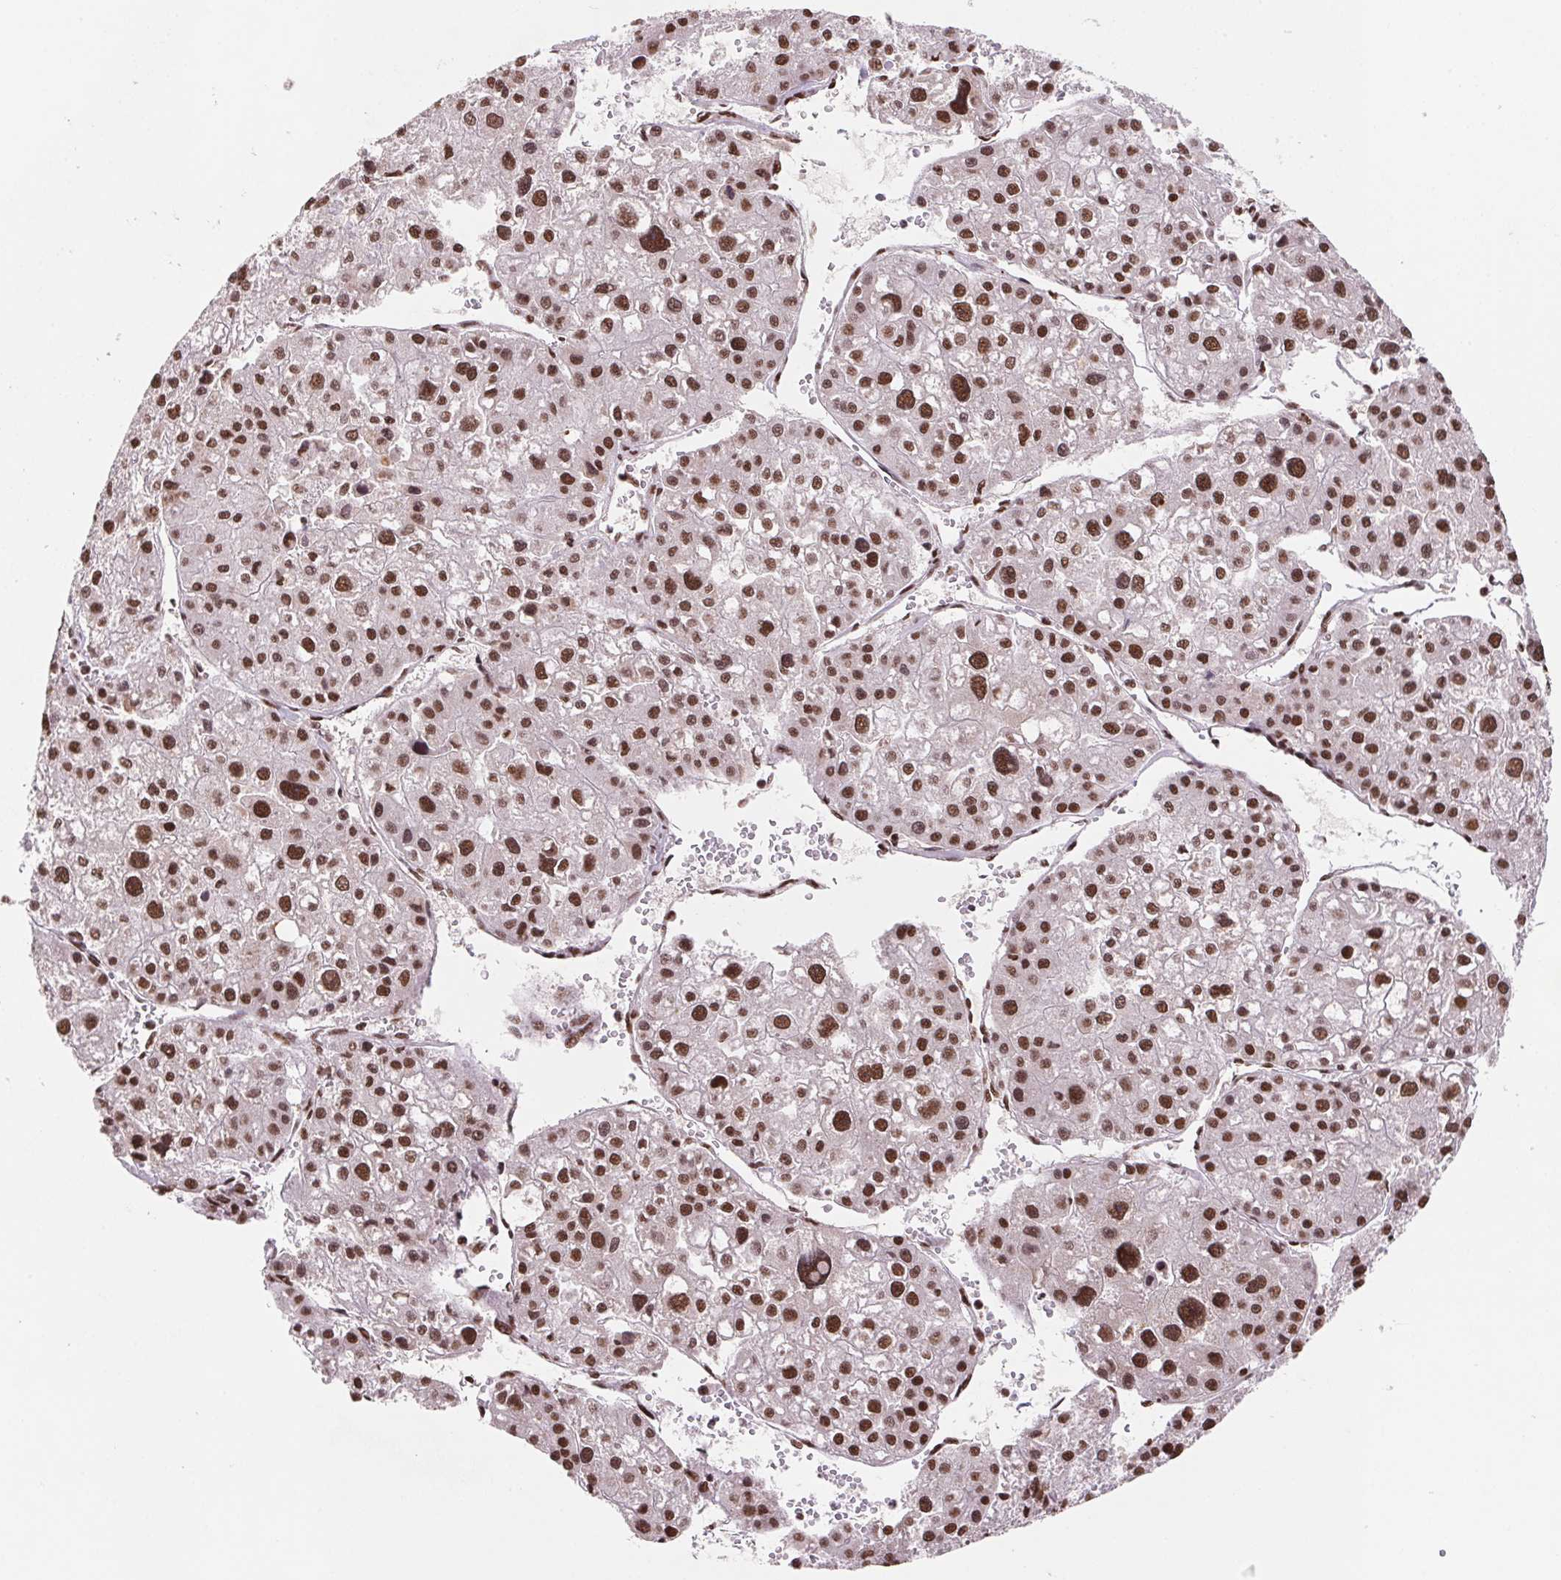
{"staining": {"intensity": "strong", "quantity": ">75%", "location": "nuclear"}, "tissue": "liver cancer", "cell_type": "Tumor cells", "image_type": "cancer", "snomed": [{"axis": "morphology", "description": "Carcinoma, Hepatocellular, NOS"}, {"axis": "topography", "description": "Liver"}], "caption": "Immunohistochemical staining of hepatocellular carcinoma (liver) reveals high levels of strong nuclear positivity in about >75% of tumor cells.", "gene": "SNRPG", "patient": {"sex": "male", "age": 73}}